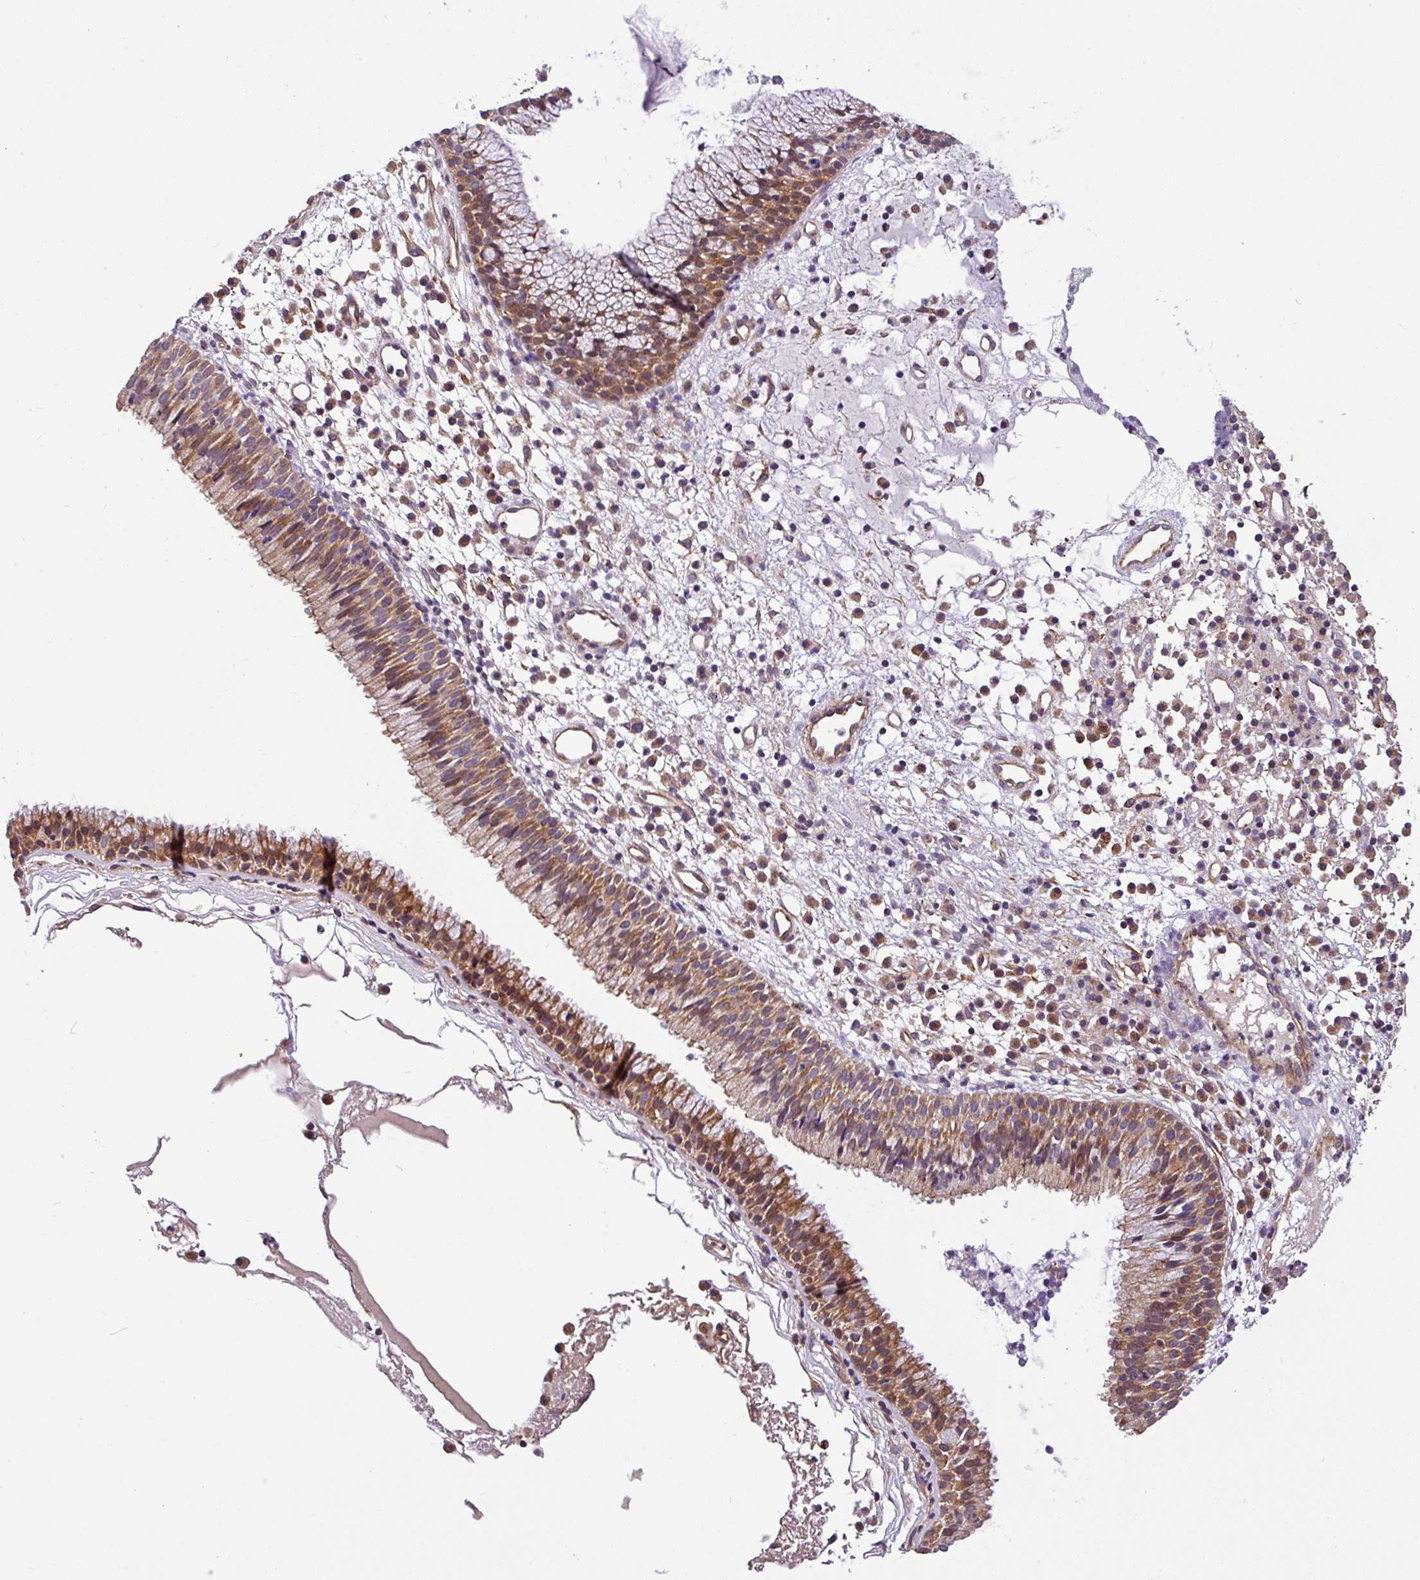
{"staining": {"intensity": "moderate", "quantity": ">75%", "location": "cytoplasmic/membranous"}, "tissue": "nasopharynx", "cell_type": "Respiratory epithelial cells", "image_type": "normal", "snomed": [{"axis": "morphology", "description": "Normal tissue, NOS"}, {"axis": "topography", "description": "Nasopharynx"}], "caption": "Immunohistochemical staining of normal nasopharynx exhibits medium levels of moderate cytoplasmic/membranous staining in approximately >75% of respiratory epithelial cells.", "gene": "CASS4", "patient": {"sex": "male", "age": 21}}